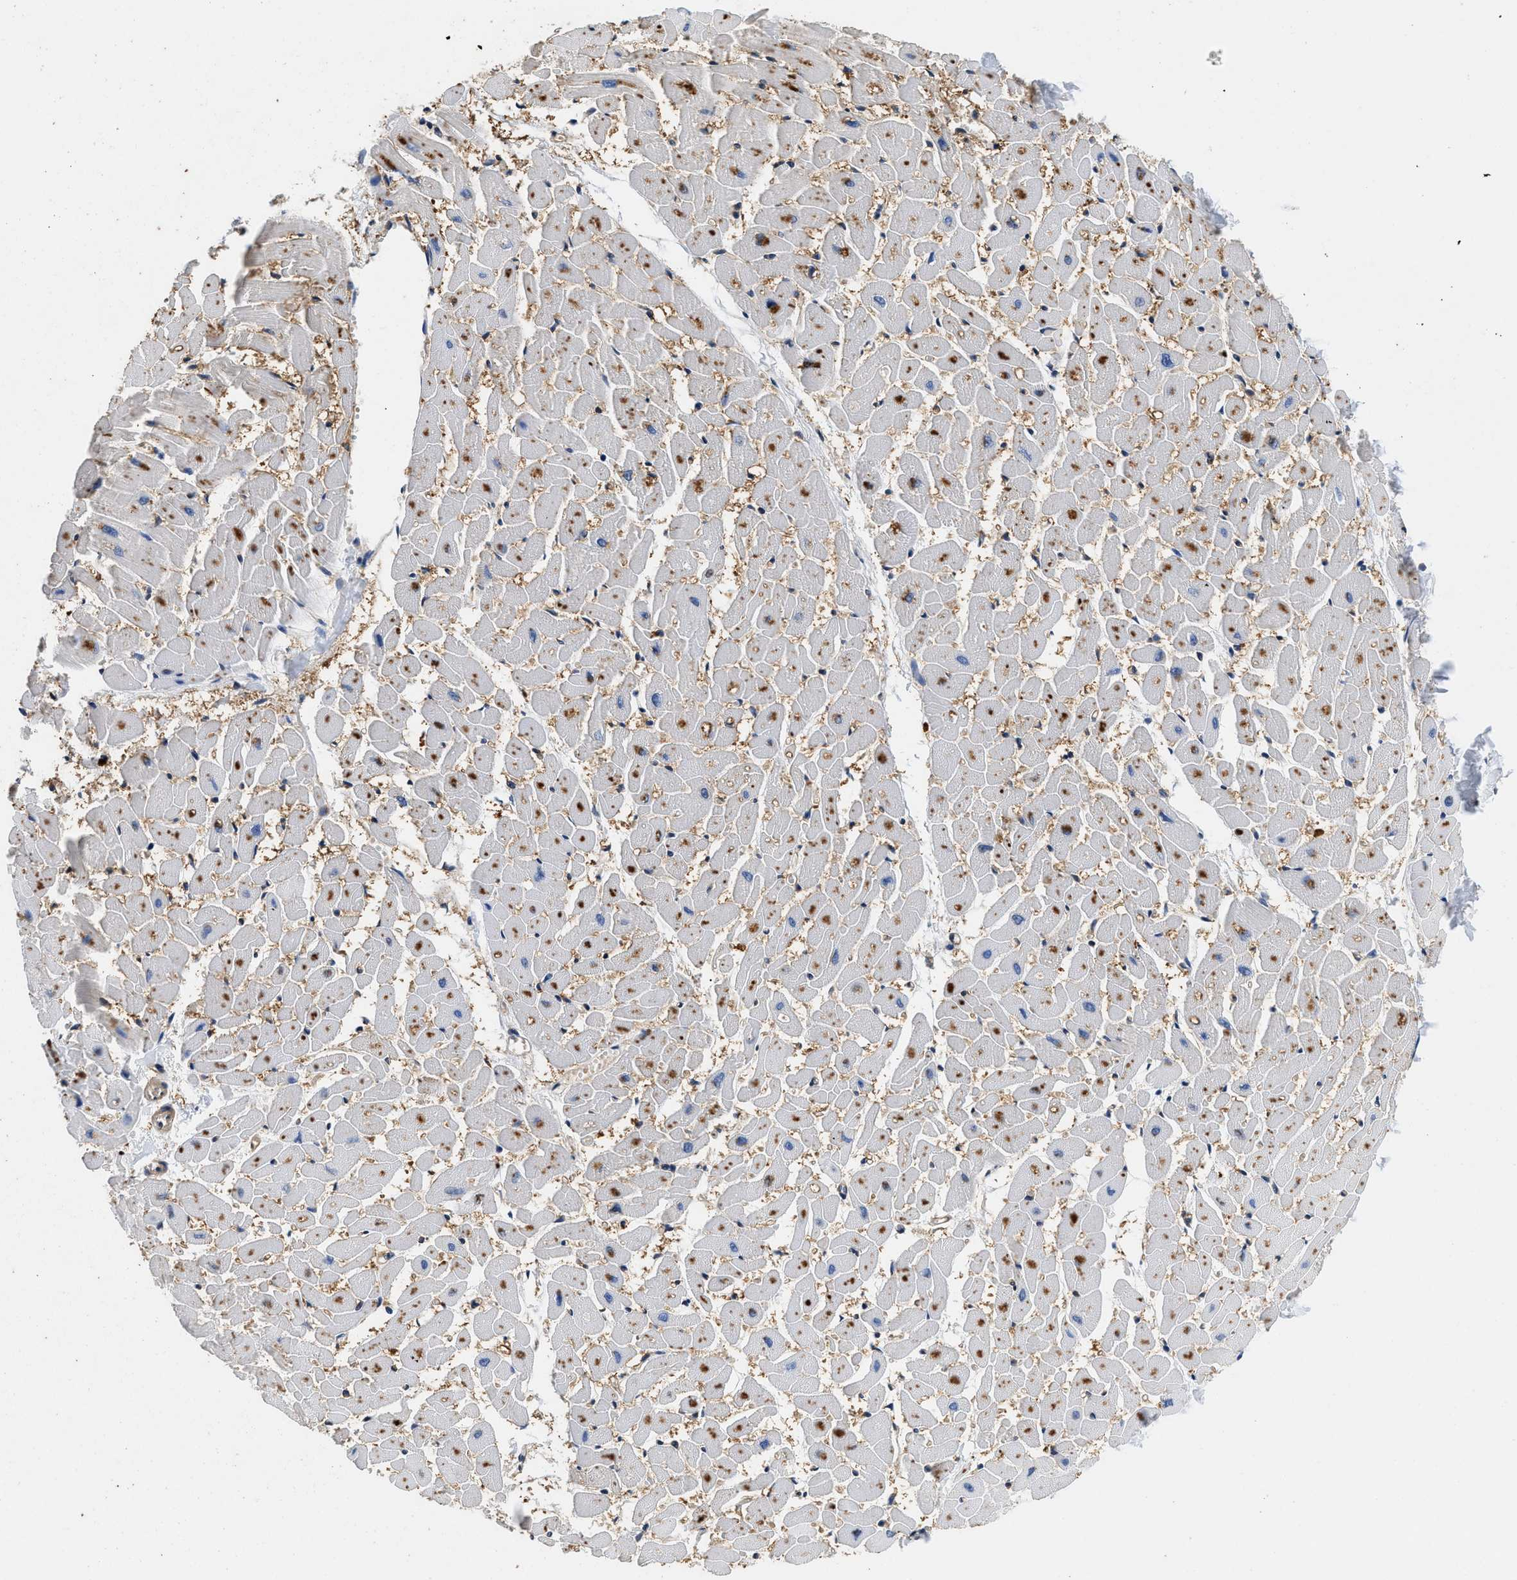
{"staining": {"intensity": "moderate", "quantity": "25%-75%", "location": "cytoplasmic/membranous"}, "tissue": "heart muscle", "cell_type": "Cardiomyocytes", "image_type": "normal", "snomed": [{"axis": "morphology", "description": "Normal tissue, NOS"}, {"axis": "topography", "description": "Heart"}], "caption": "High-magnification brightfield microscopy of benign heart muscle stained with DAB (3,3'-diaminobenzidine) (brown) and counterstained with hematoxylin (blue). cardiomyocytes exhibit moderate cytoplasmic/membranous staining is seen in approximately25%-75% of cells. (DAB = brown stain, brightfield microscopy at high magnification).", "gene": "RAPH1", "patient": {"sex": "female", "age": 19}}